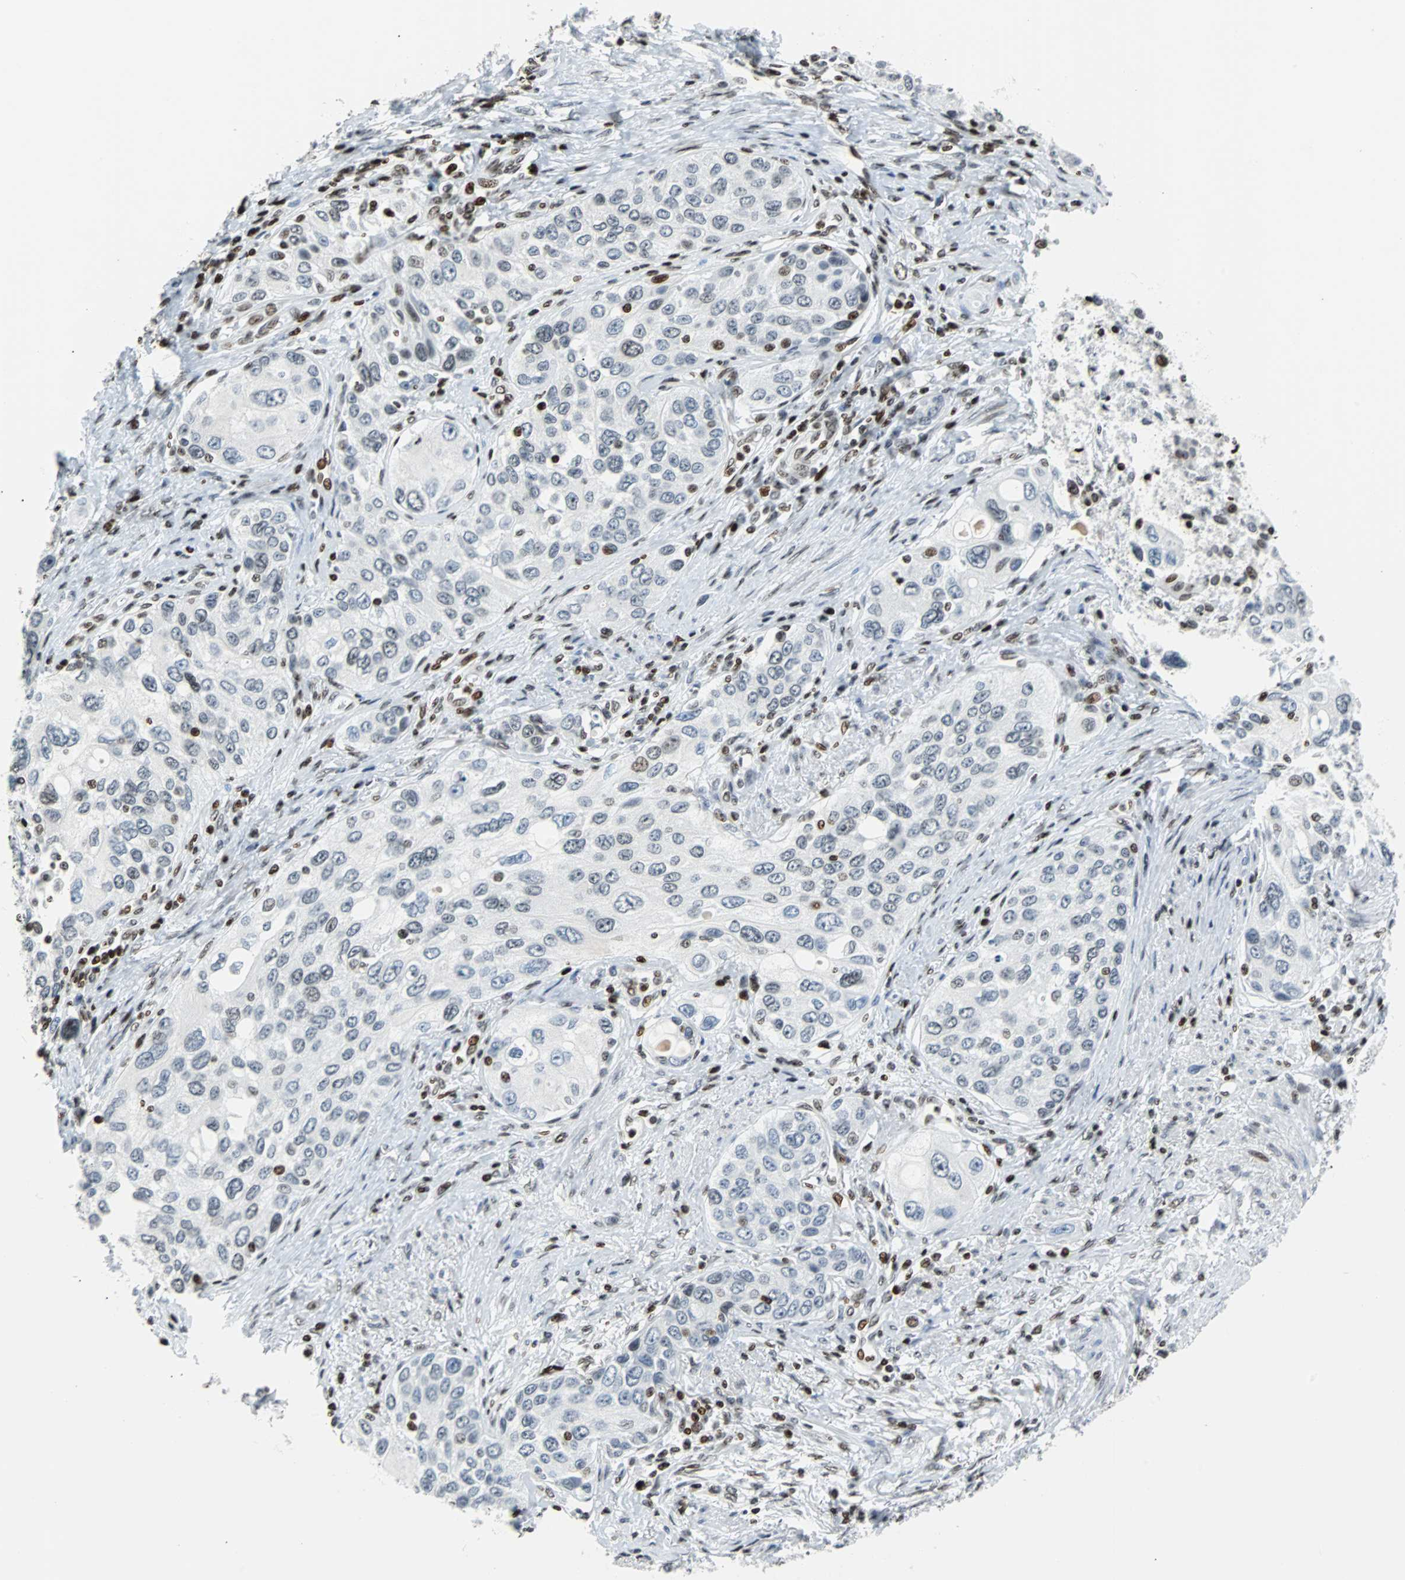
{"staining": {"intensity": "moderate", "quantity": "<25%", "location": "nuclear"}, "tissue": "urothelial cancer", "cell_type": "Tumor cells", "image_type": "cancer", "snomed": [{"axis": "morphology", "description": "Urothelial carcinoma, High grade"}, {"axis": "topography", "description": "Urinary bladder"}], "caption": "Tumor cells display low levels of moderate nuclear positivity in about <25% of cells in urothelial cancer. (DAB (3,3'-diaminobenzidine) = brown stain, brightfield microscopy at high magnification).", "gene": "ZNF131", "patient": {"sex": "female", "age": 56}}